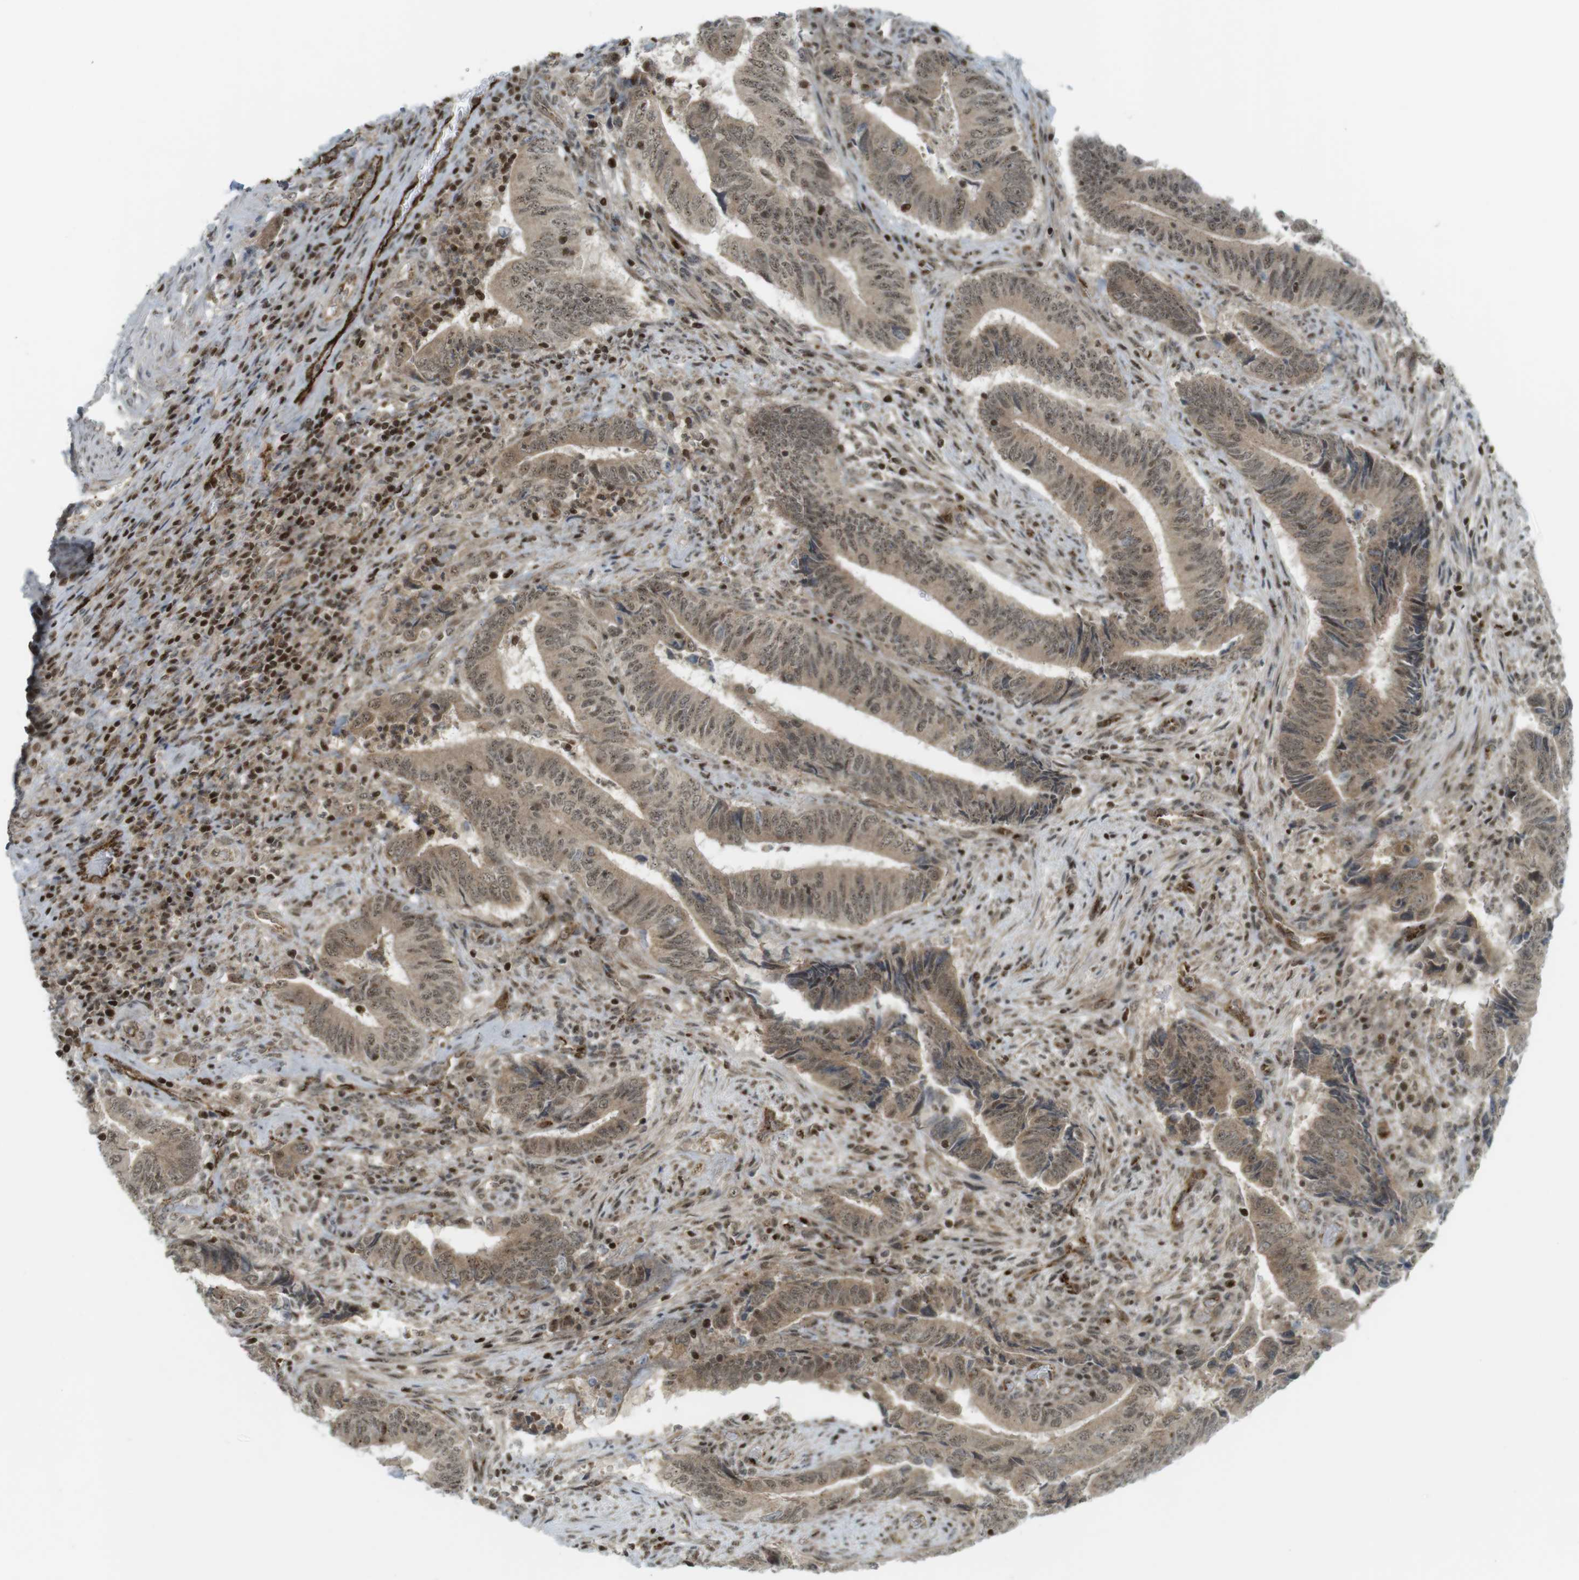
{"staining": {"intensity": "moderate", "quantity": ">75%", "location": "cytoplasmic/membranous,nuclear"}, "tissue": "colorectal cancer", "cell_type": "Tumor cells", "image_type": "cancer", "snomed": [{"axis": "morphology", "description": "Normal tissue, NOS"}, {"axis": "morphology", "description": "Adenocarcinoma, NOS"}, {"axis": "topography", "description": "Colon"}], "caption": "High-magnification brightfield microscopy of colorectal cancer stained with DAB (brown) and counterstained with hematoxylin (blue). tumor cells exhibit moderate cytoplasmic/membranous and nuclear staining is present in about>75% of cells.", "gene": "PPP1R13B", "patient": {"sex": "male", "age": 56}}